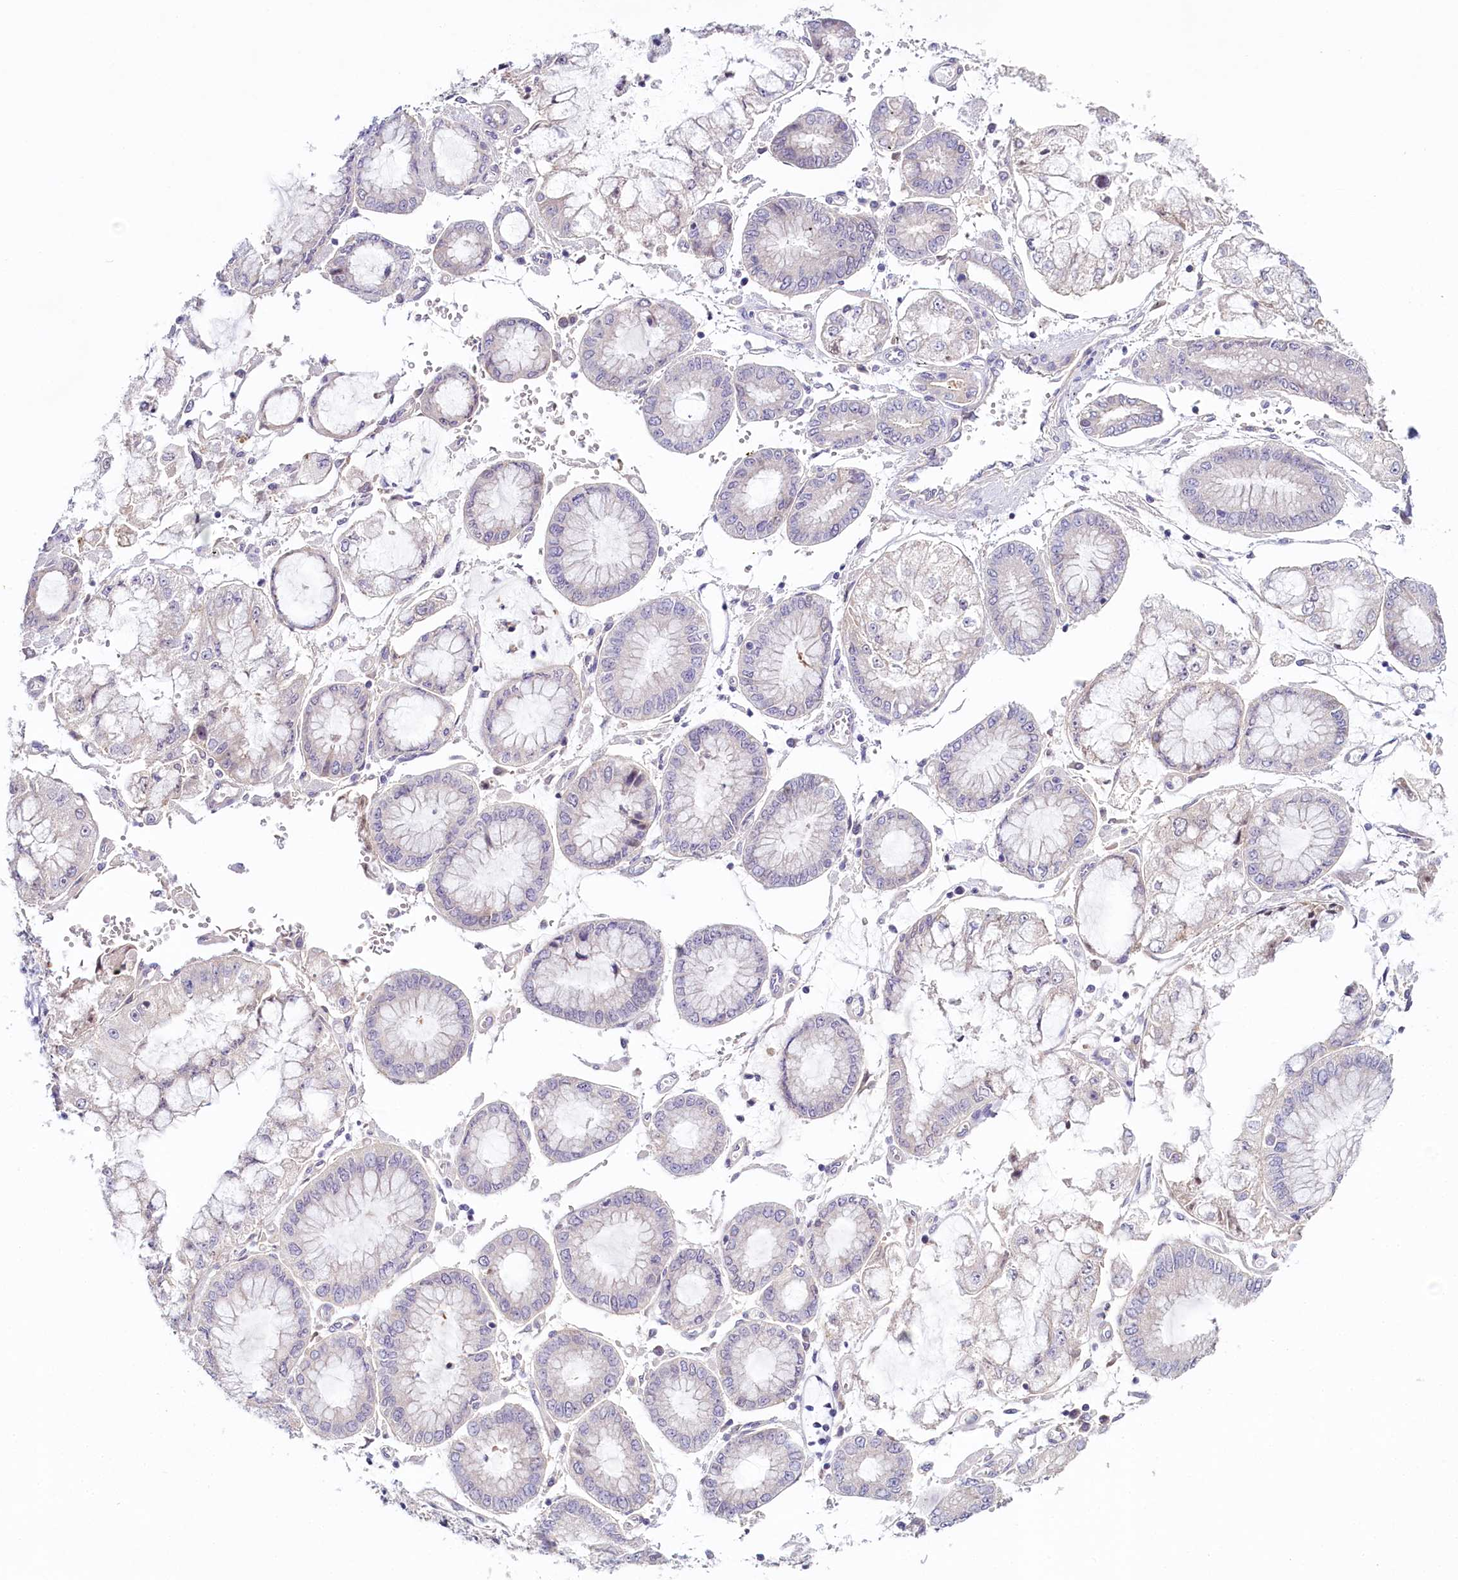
{"staining": {"intensity": "negative", "quantity": "none", "location": "none"}, "tissue": "stomach cancer", "cell_type": "Tumor cells", "image_type": "cancer", "snomed": [{"axis": "morphology", "description": "Adenocarcinoma, NOS"}, {"axis": "topography", "description": "Stomach"}], "caption": "An image of stomach adenocarcinoma stained for a protein demonstrates no brown staining in tumor cells. The staining is performed using DAB (3,3'-diaminobenzidine) brown chromogen with nuclei counter-stained in using hematoxylin.", "gene": "PDE6D", "patient": {"sex": "male", "age": 76}}